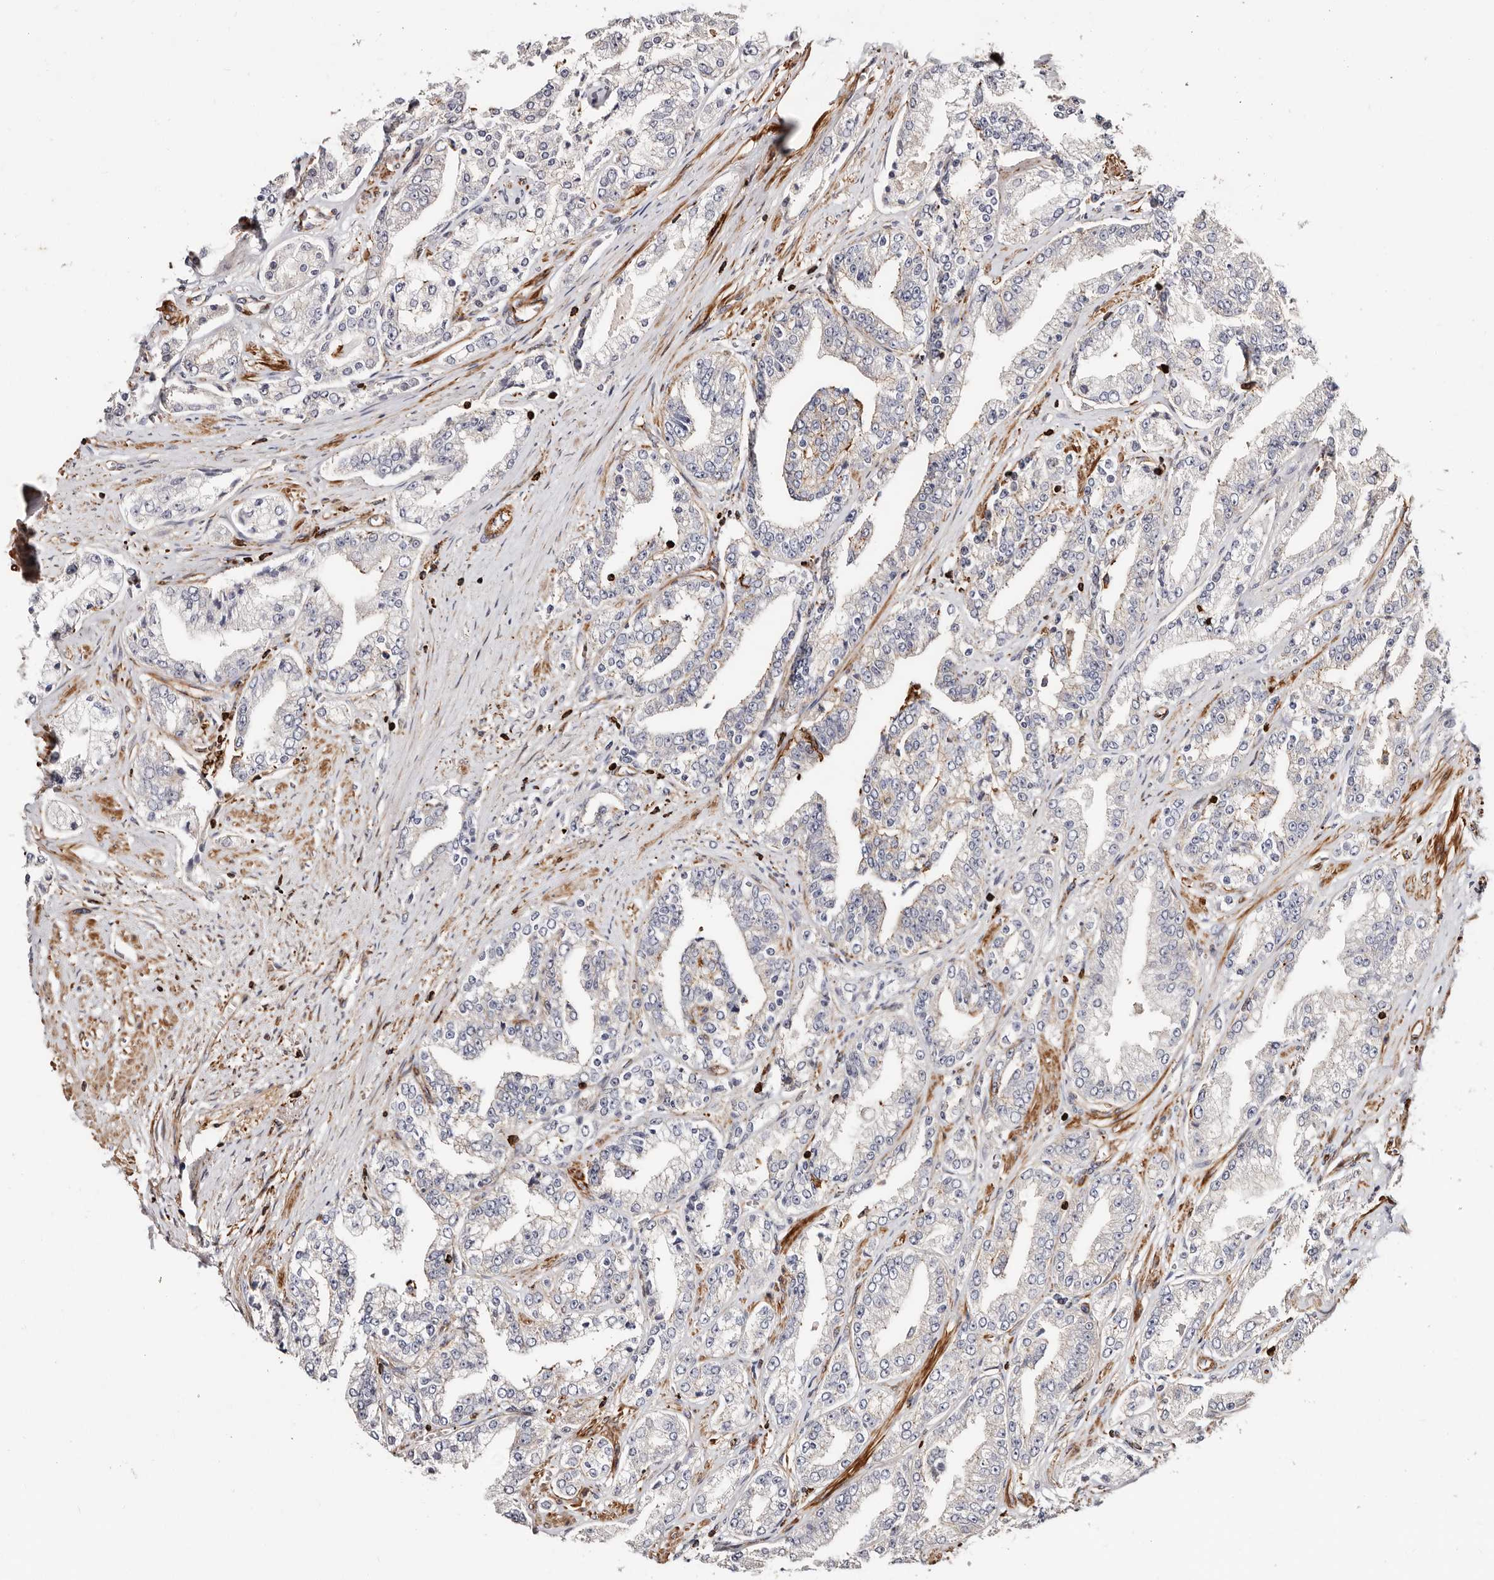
{"staining": {"intensity": "negative", "quantity": "none", "location": "none"}, "tissue": "prostate cancer", "cell_type": "Tumor cells", "image_type": "cancer", "snomed": [{"axis": "morphology", "description": "Adenocarcinoma, High grade"}, {"axis": "topography", "description": "Prostate"}], "caption": "This is a histopathology image of immunohistochemistry (IHC) staining of prostate cancer (adenocarcinoma (high-grade)), which shows no expression in tumor cells.", "gene": "PTPN22", "patient": {"sex": "male", "age": 71}}